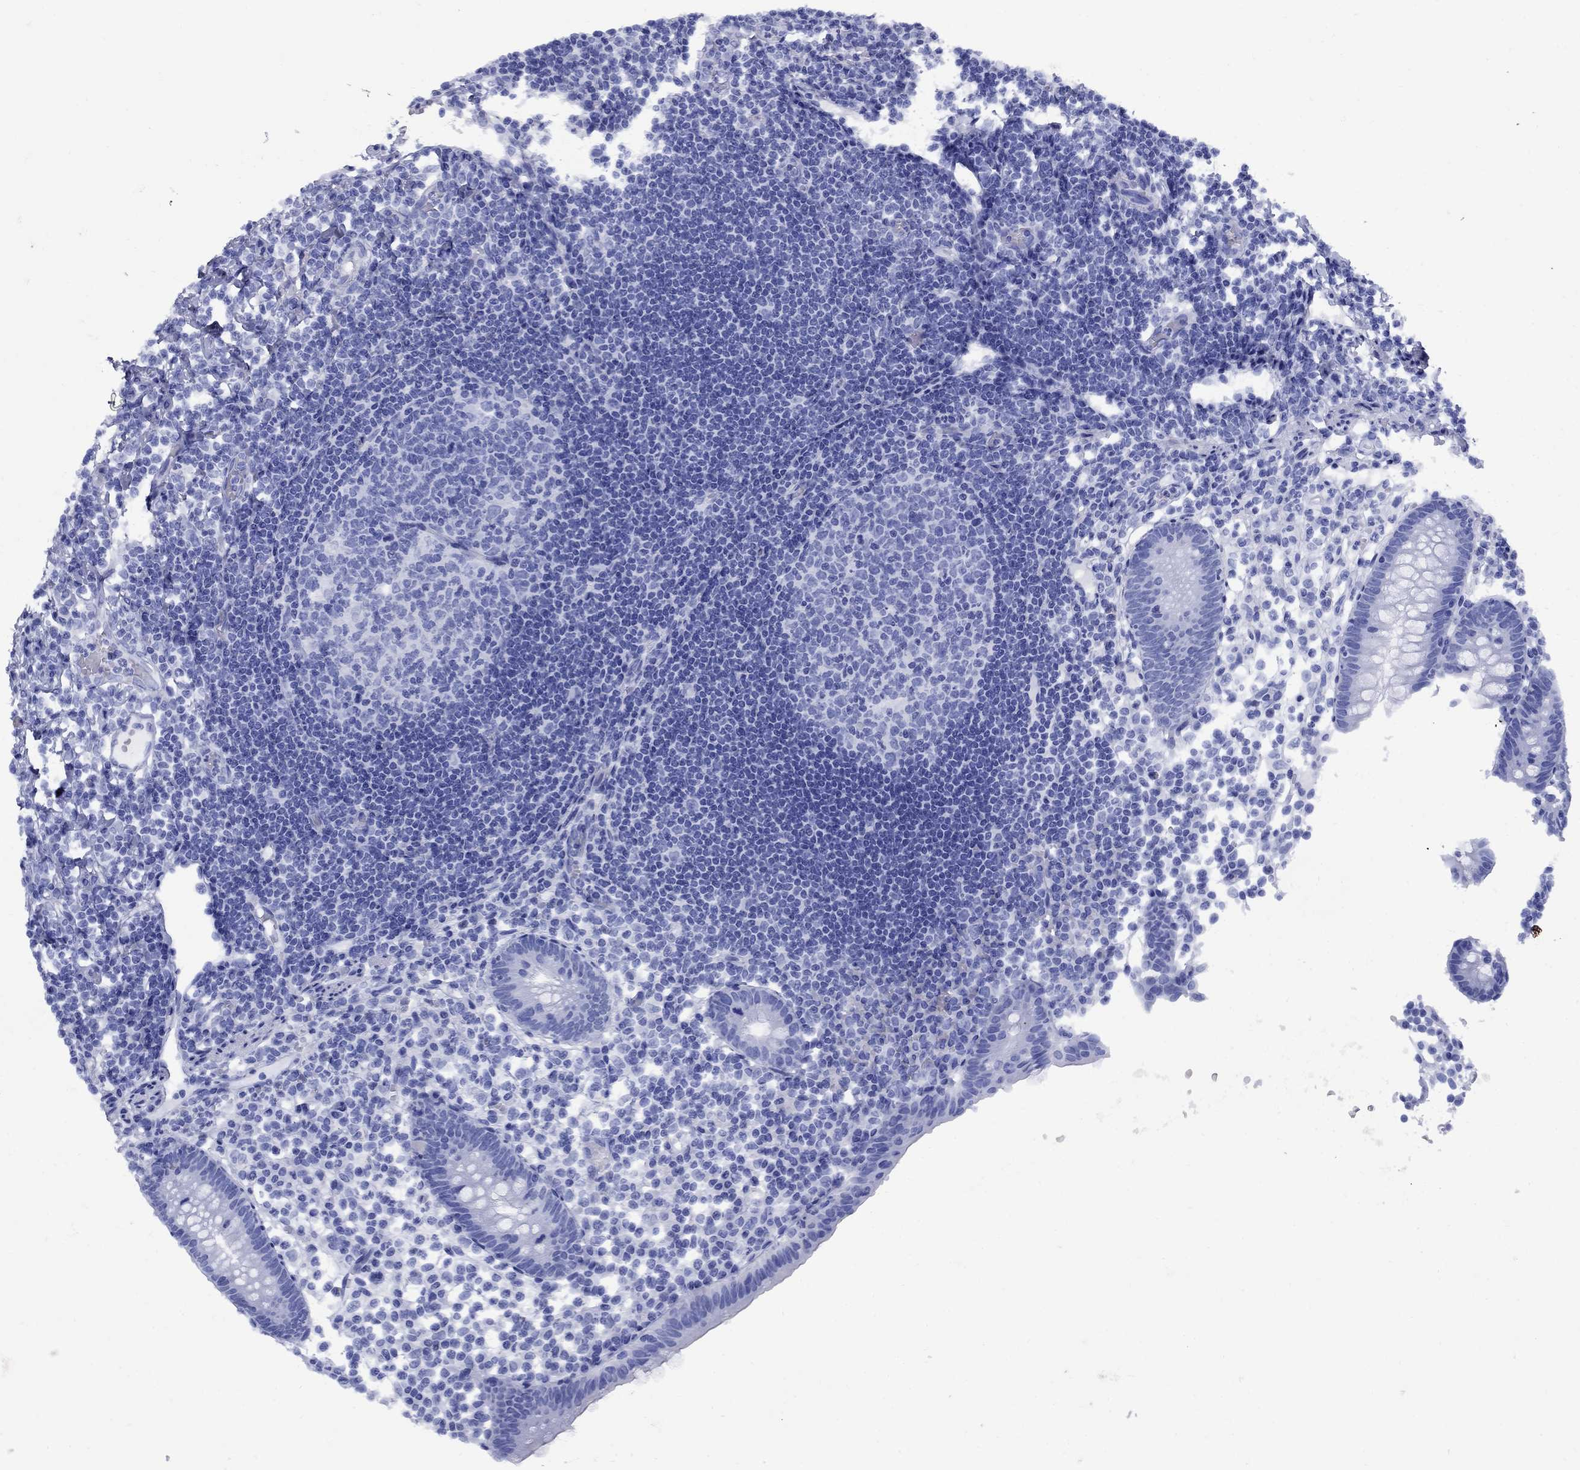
{"staining": {"intensity": "negative", "quantity": "none", "location": "none"}, "tissue": "appendix", "cell_type": "Glandular cells", "image_type": "normal", "snomed": [{"axis": "morphology", "description": "Normal tissue, NOS"}, {"axis": "topography", "description": "Appendix"}], "caption": "Immunohistochemistry histopathology image of unremarkable appendix: appendix stained with DAB shows no significant protein positivity in glandular cells. Brightfield microscopy of immunohistochemistry stained with DAB (3,3'-diaminobenzidine) (brown) and hematoxylin (blue), captured at high magnification.", "gene": "CD1A", "patient": {"sex": "female", "age": 40}}